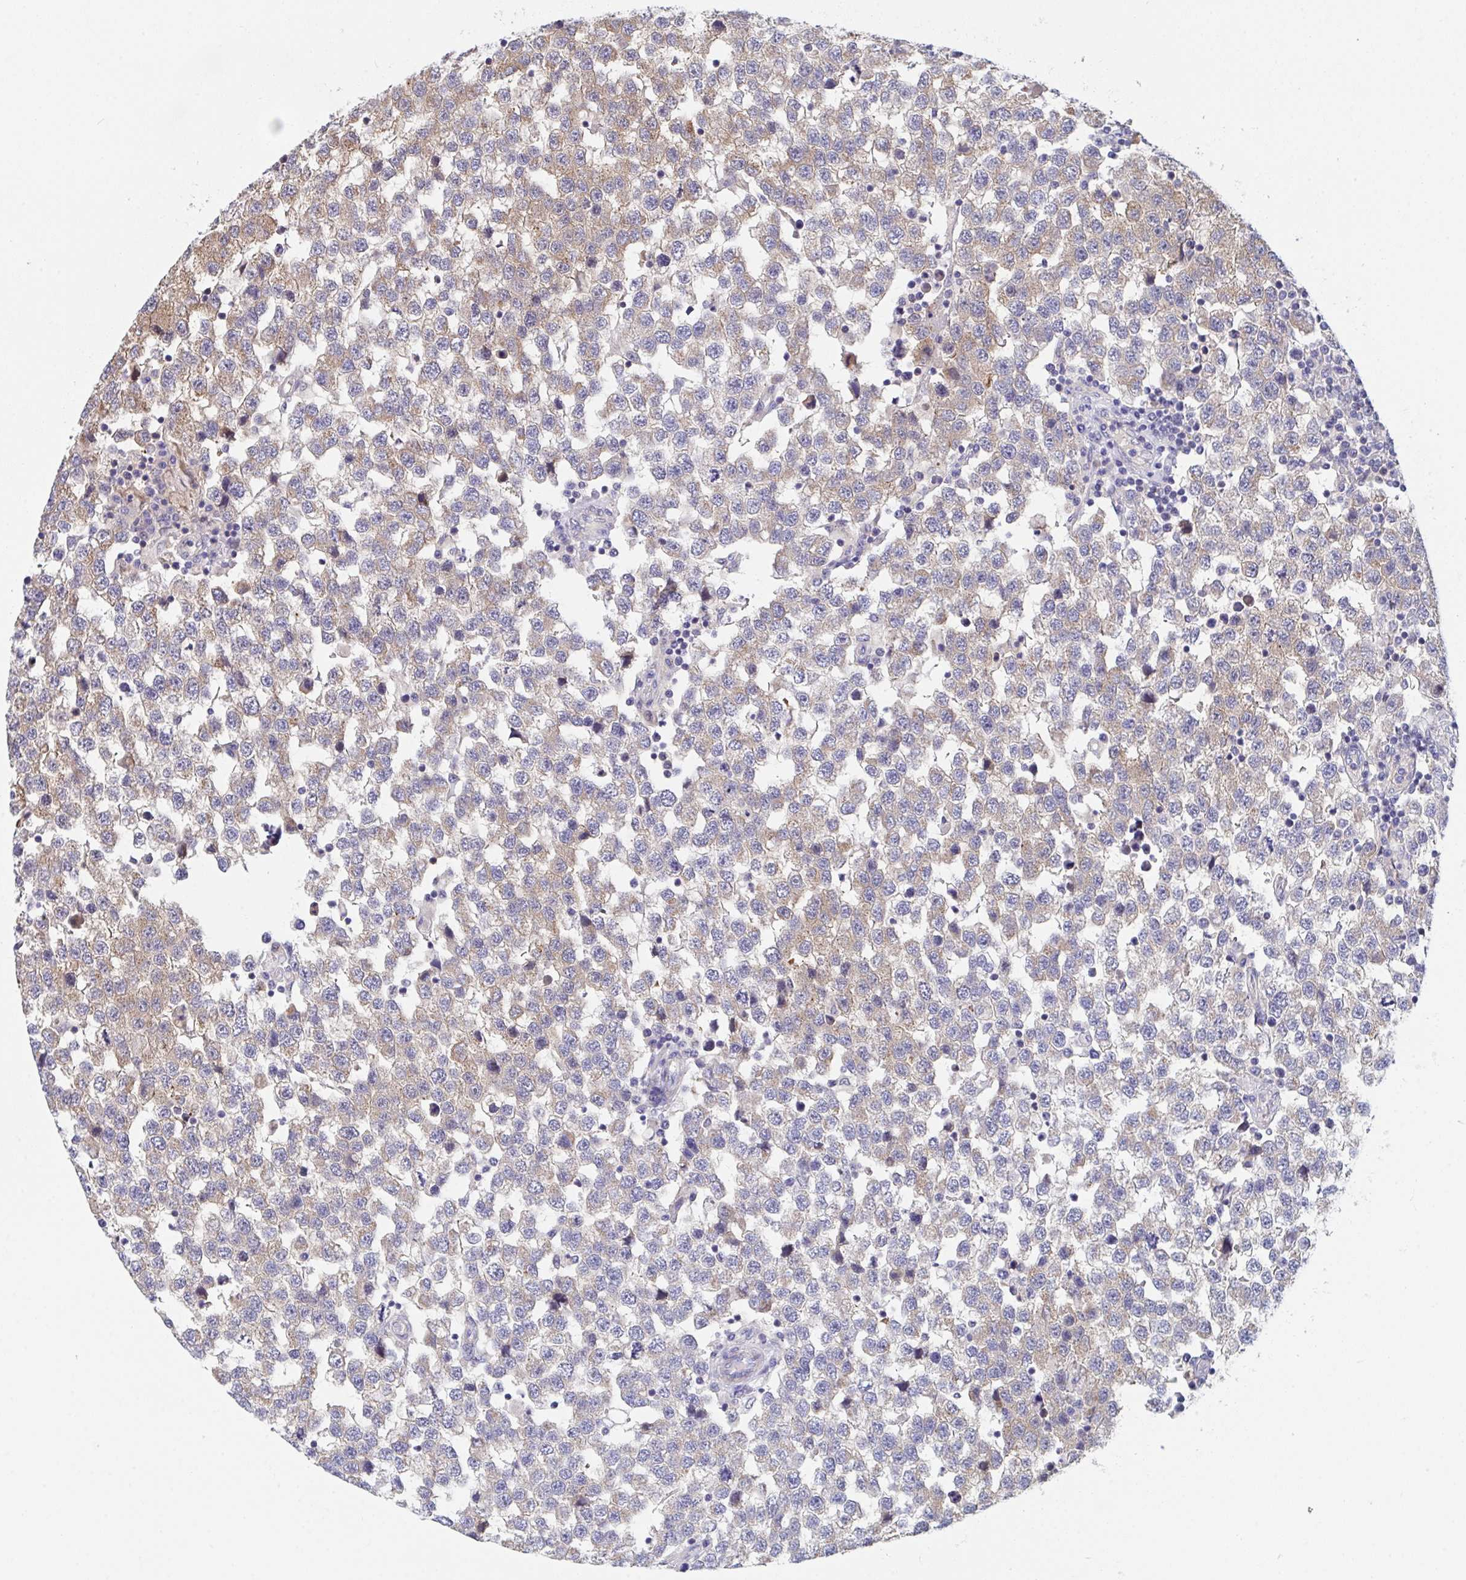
{"staining": {"intensity": "weak", "quantity": "25%-75%", "location": "cytoplasmic/membranous,nuclear"}, "tissue": "testis cancer", "cell_type": "Tumor cells", "image_type": "cancer", "snomed": [{"axis": "morphology", "description": "Seminoma, NOS"}, {"axis": "topography", "description": "Testis"}], "caption": "A brown stain shows weak cytoplasmic/membranous and nuclear staining of a protein in seminoma (testis) tumor cells.", "gene": "P2RX3", "patient": {"sex": "male", "age": 34}}